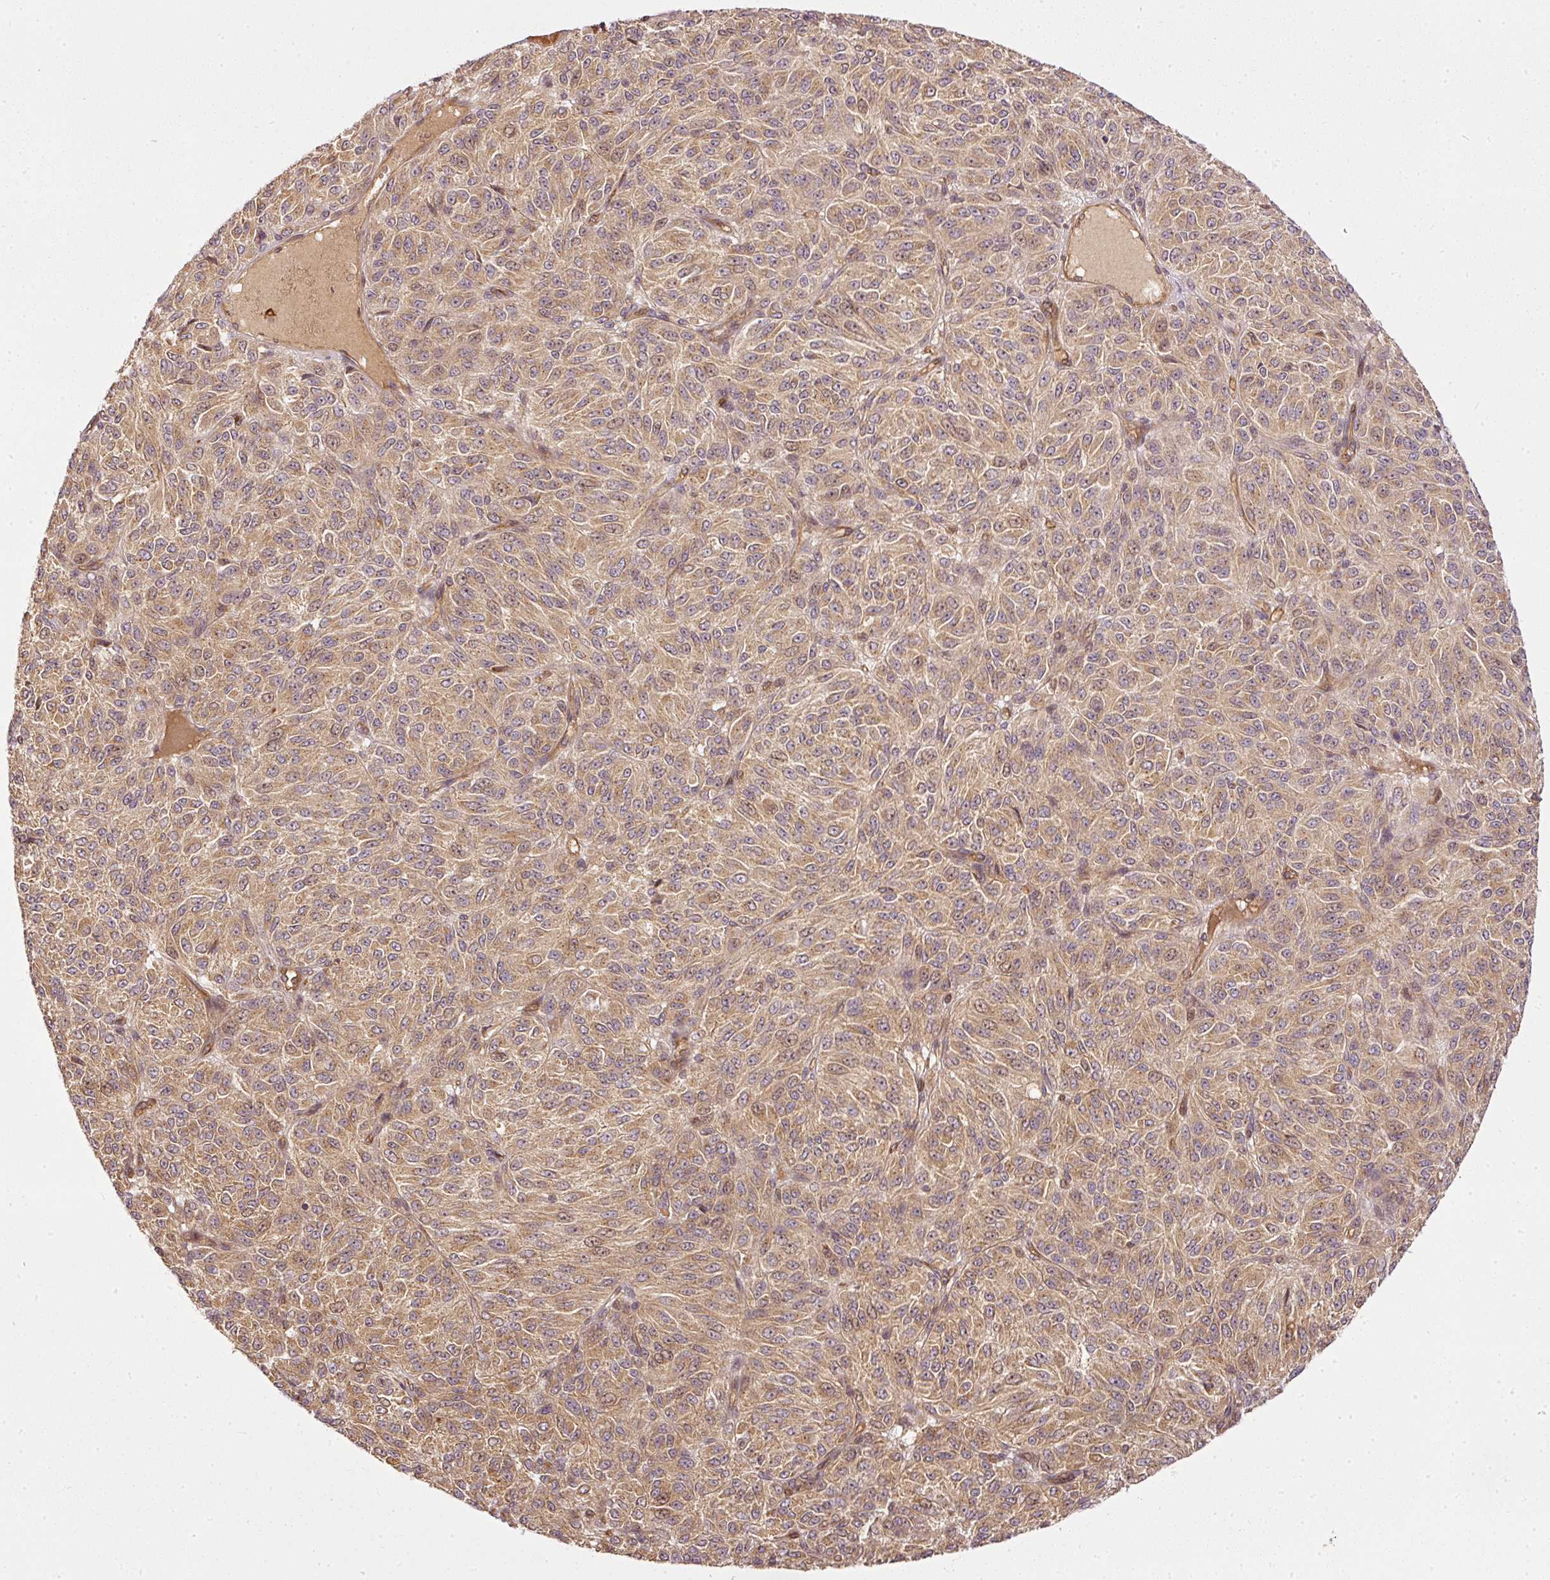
{"staining": {"intensity": "moderate", "quantity": ">75%", "location": "cytoplasmic/membranous"}, "tissue": "melanoma", "cell_type": "Tumor cells", "image_type": "cancer", "snomed": [{"axis": "morphology", "description": "Malignant melanoma, Metastatic site"}, {"axis": "topography", "description": "Brain"}], "caption": "Protein staining of melanoma tissue reveals moderate cytoplasmic/membranous staining in approximately >75% of tumor cells.", "gene": "MIF4GD", "patient": {"sex": "female", "age": 56}}